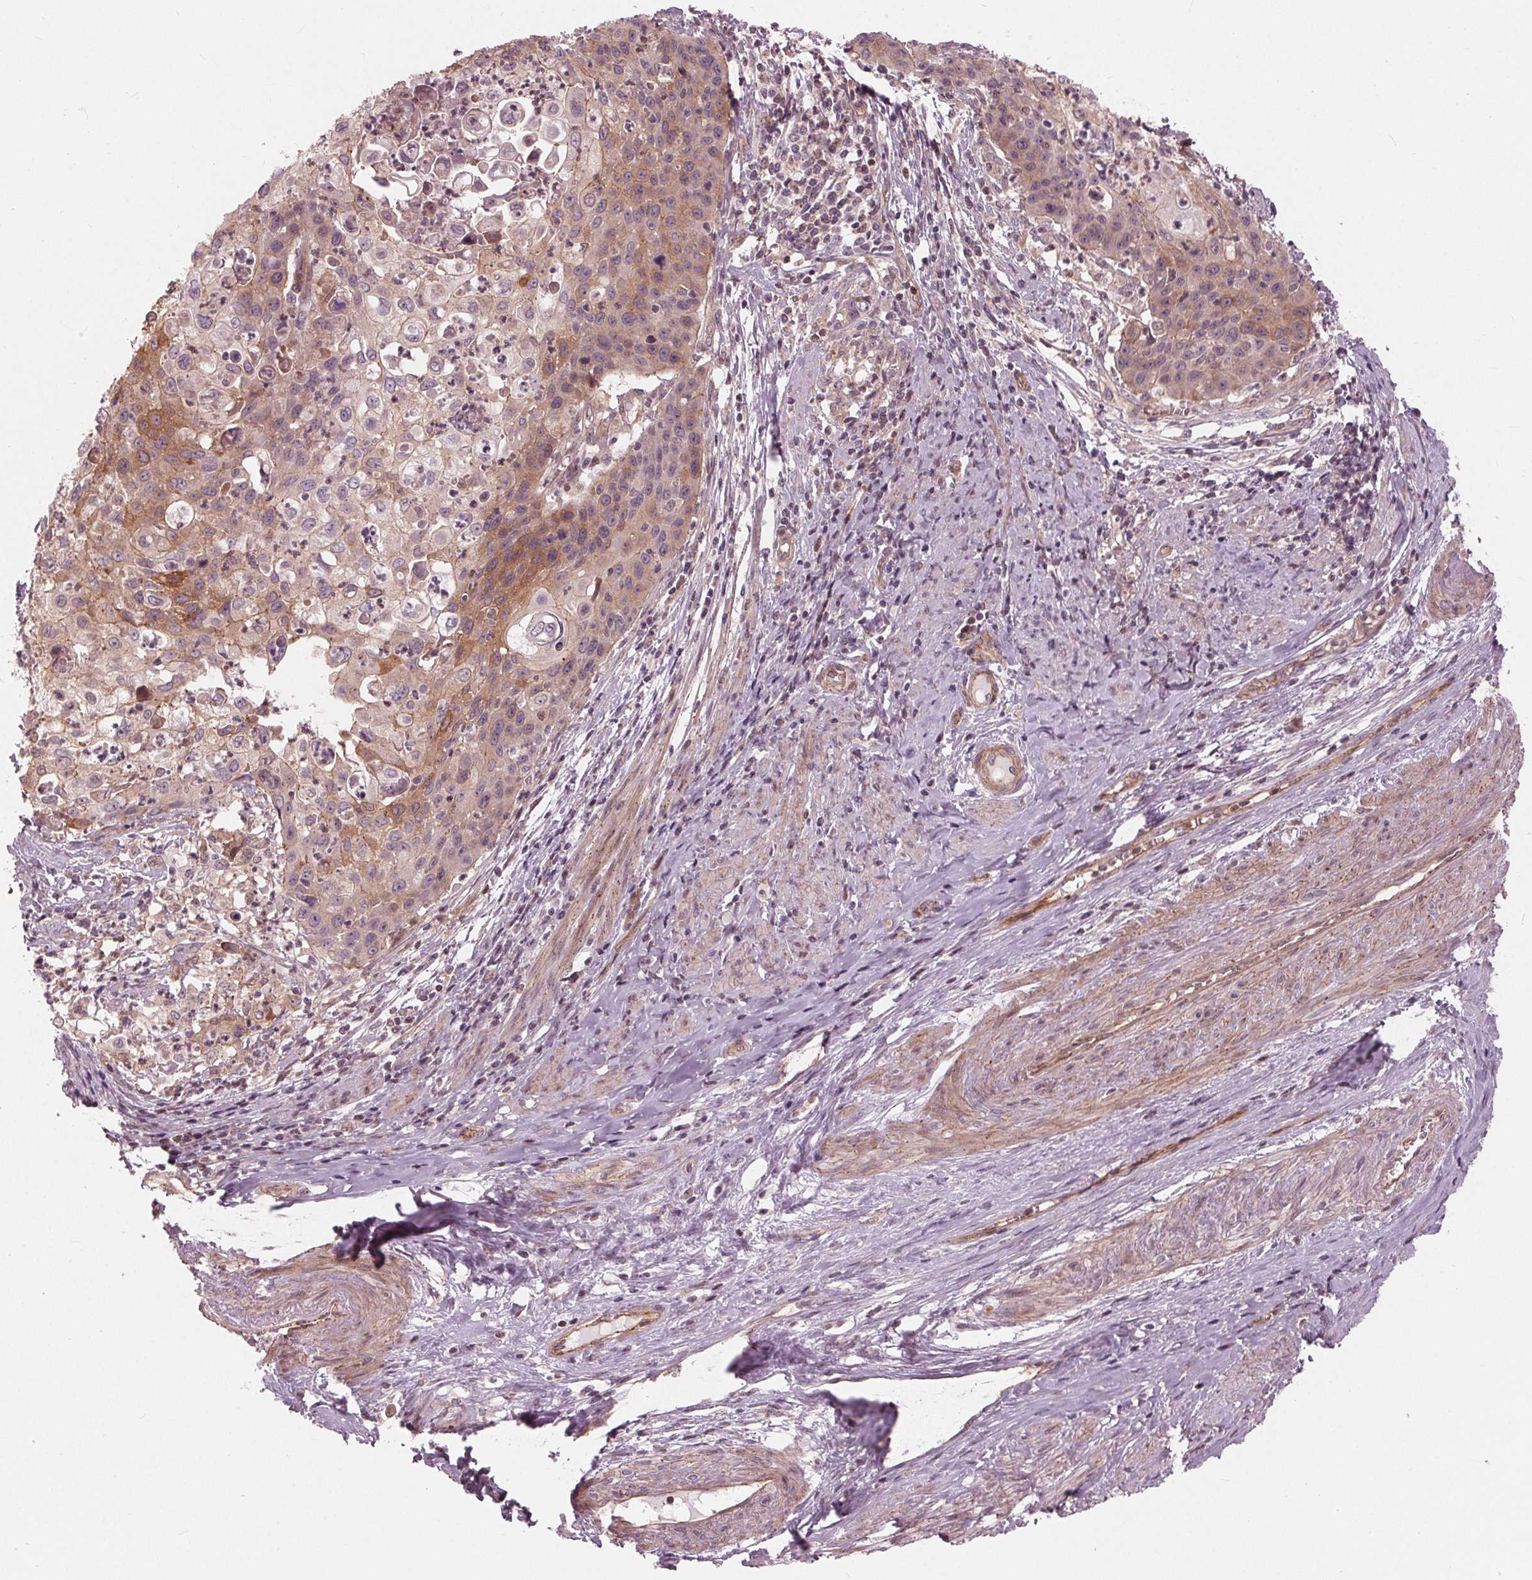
{"staining": {"intensity": "moderate", "quantity": "25%-75%", "location": "cytoplasmic/membranous"}, "tissue": "cervical cancer", "cell_type": "Tumor cells", "image_type": "cancer", "snomed": [{"axis": "morphology", "description": "Squamous cell carcinoma, NOS"}, {"axis": "topography", "description": "Cervix"}], "caption": "Cervical squamous cell carcinoma stained with DAB (3,3'-diaminobenzidine) immunohistochemistry (IHC) exhibits medium levels of moderate cytoplasmic/membranous expression in approximately 25%-75% of tumor cells.", "gene": "TXNIP", "patient": {"sex": "female", "age": 65}}